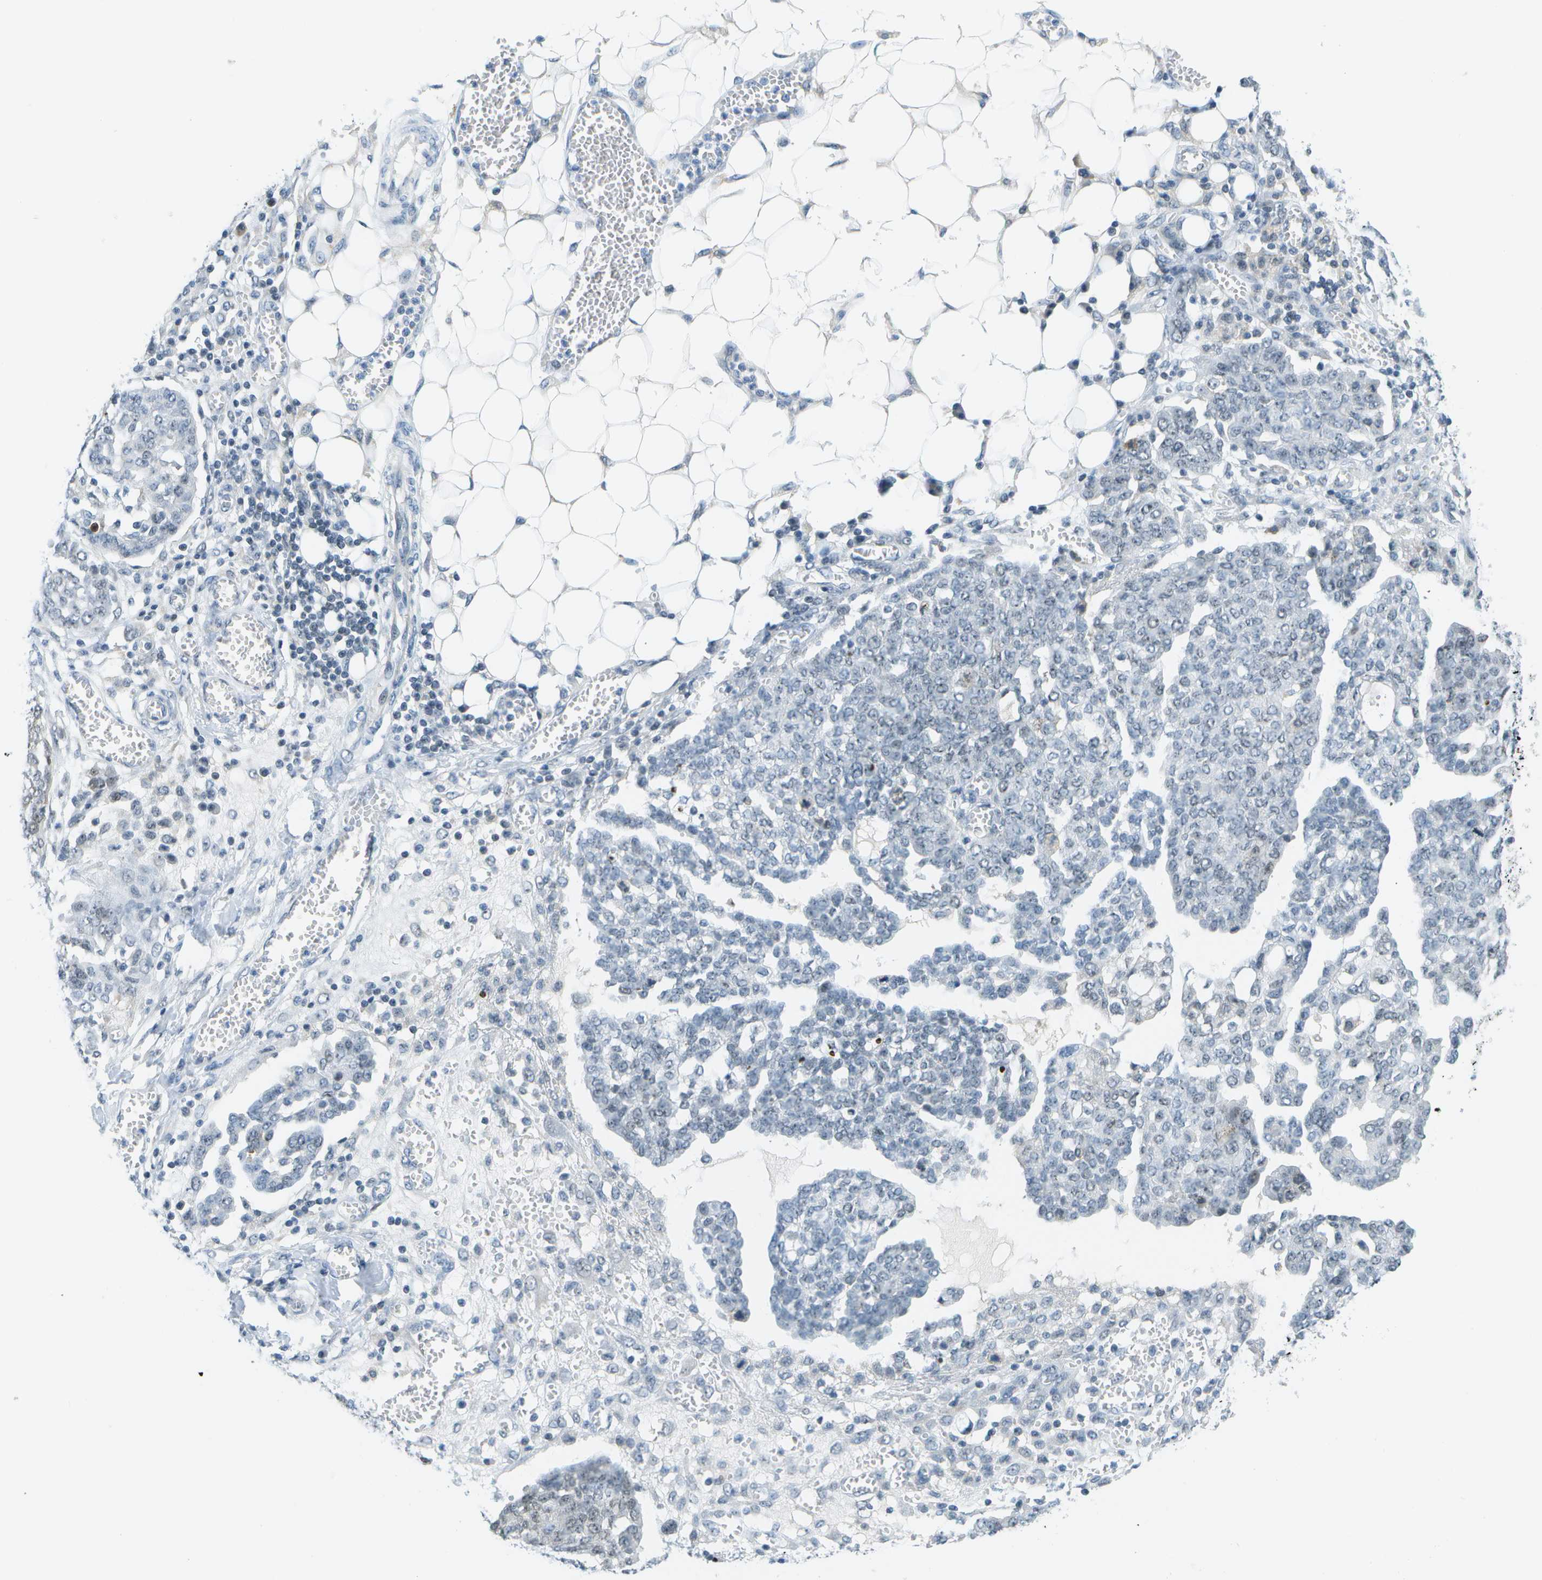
{"staining": {"intensity": "weak", "quantity": "<25%", "location": "nuclear"}, "tissue": "ovarian cancer", "cell_type": "Tumor cells", "image_type": "cancer", "snomed": [{"axis": "morphology", "description": "Cystadenocarcinoma, serous, NOS"}, {"axis": "topography", "description": "Soft tissue"}, {"axis": "topography", "description": "Ovary"}], "caption": "Tumor cells show no significant protein positivity in ovarian cancer (serous cystadenocarcinoma).", "gene": "PITHD1", "patient": {"sex": "female", "age": 57}}